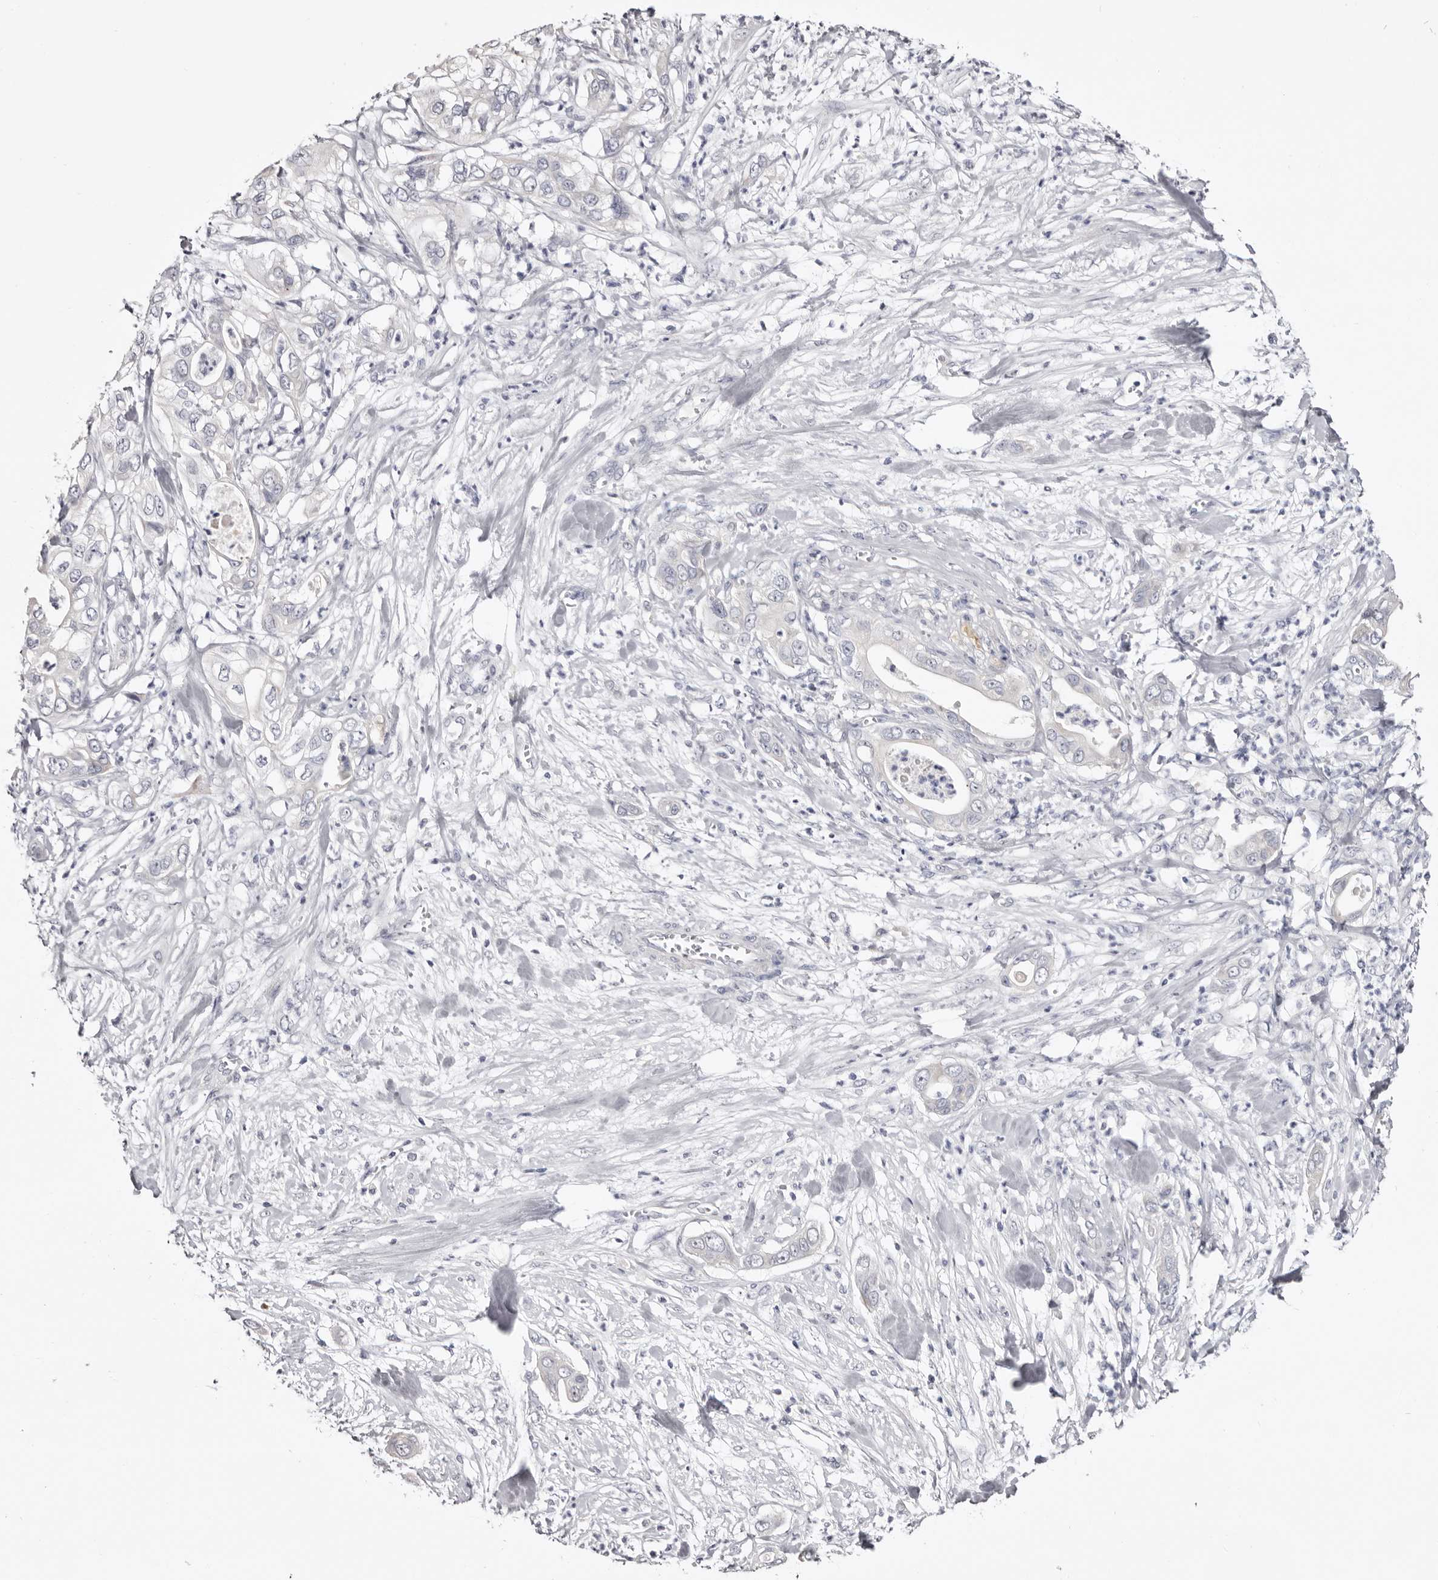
{"staining": {"intensity": "negative", "quantity": "none", "location": "none"}, "tissue": "pancreatic cancer", "cell_type": "Tumor cells", "image_type": "cancer", "snomed": [{"axis": "morphology", "description": "Adenocarcinoma, NOS"}, {"axis": "topography", "description": "Pancreas"}], "caption": "A high-resolution histopathology image shows IHC staining of adenocarcinoma (pancreatic), which displays no significant expression in tumor cells.", "gene": "CASQ1", "patient": {"sex": "female", "age": 78}}